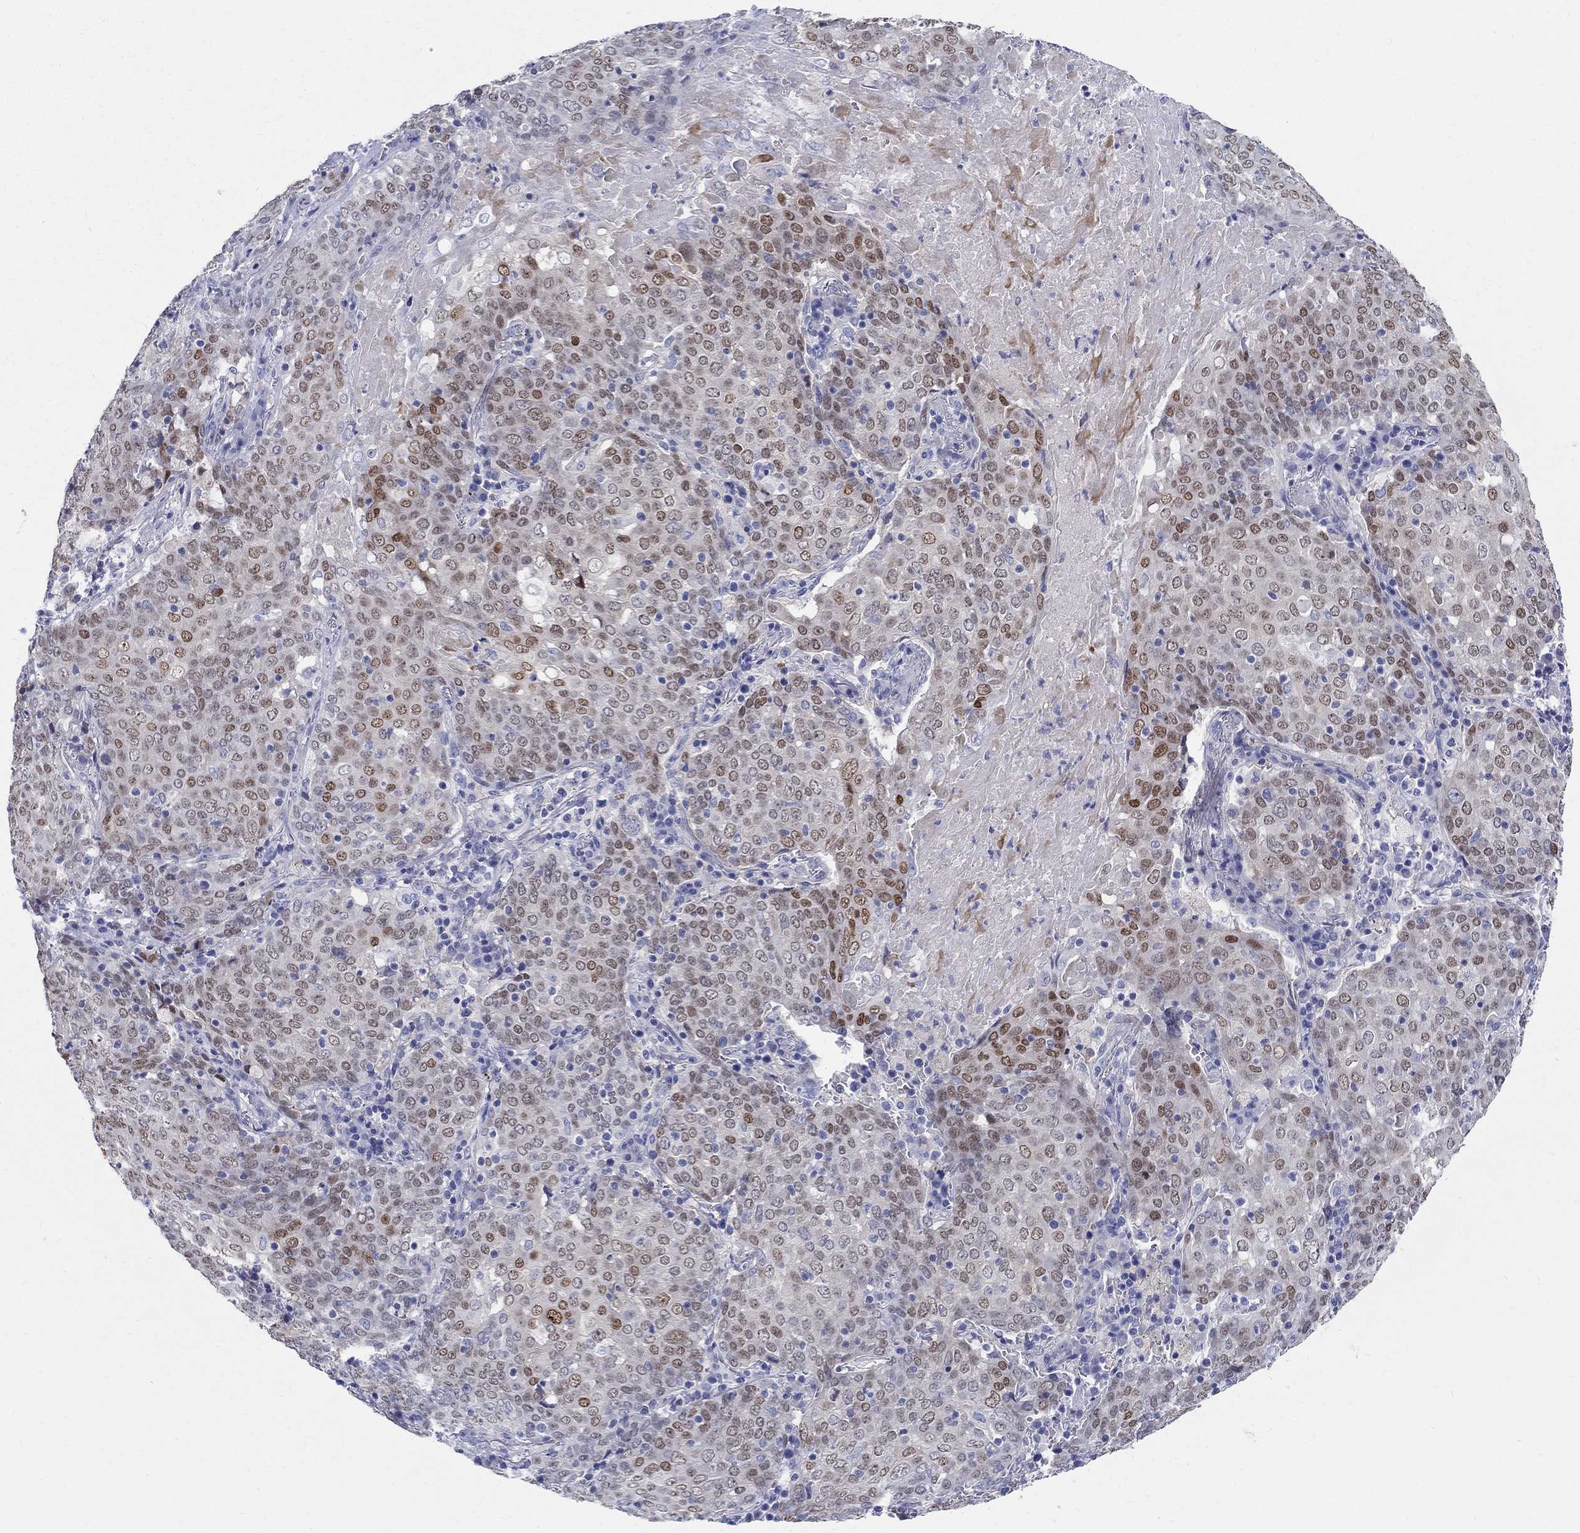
{"staining": {"intensity": "moderate", "quantity": "25%-75%", "location": "nuclear"}, "tissue": "lung cancer", "cell_type": "Tumor cells", "image_type": "cancer", "snomed": [{"axis": "morphology", "description": "Squamous cell carcinoma, NOS"}, {"axis": "topography", "description": "Lung"}], "caption": "A medium amount of moderate nuclear staining is appreciated in approximately 25%-75% of tumor cells in lung cancer (squamous cell carcinoma) tissue.", "gene": "SOX2", "patient": {"sex": "male", "age": 82}}